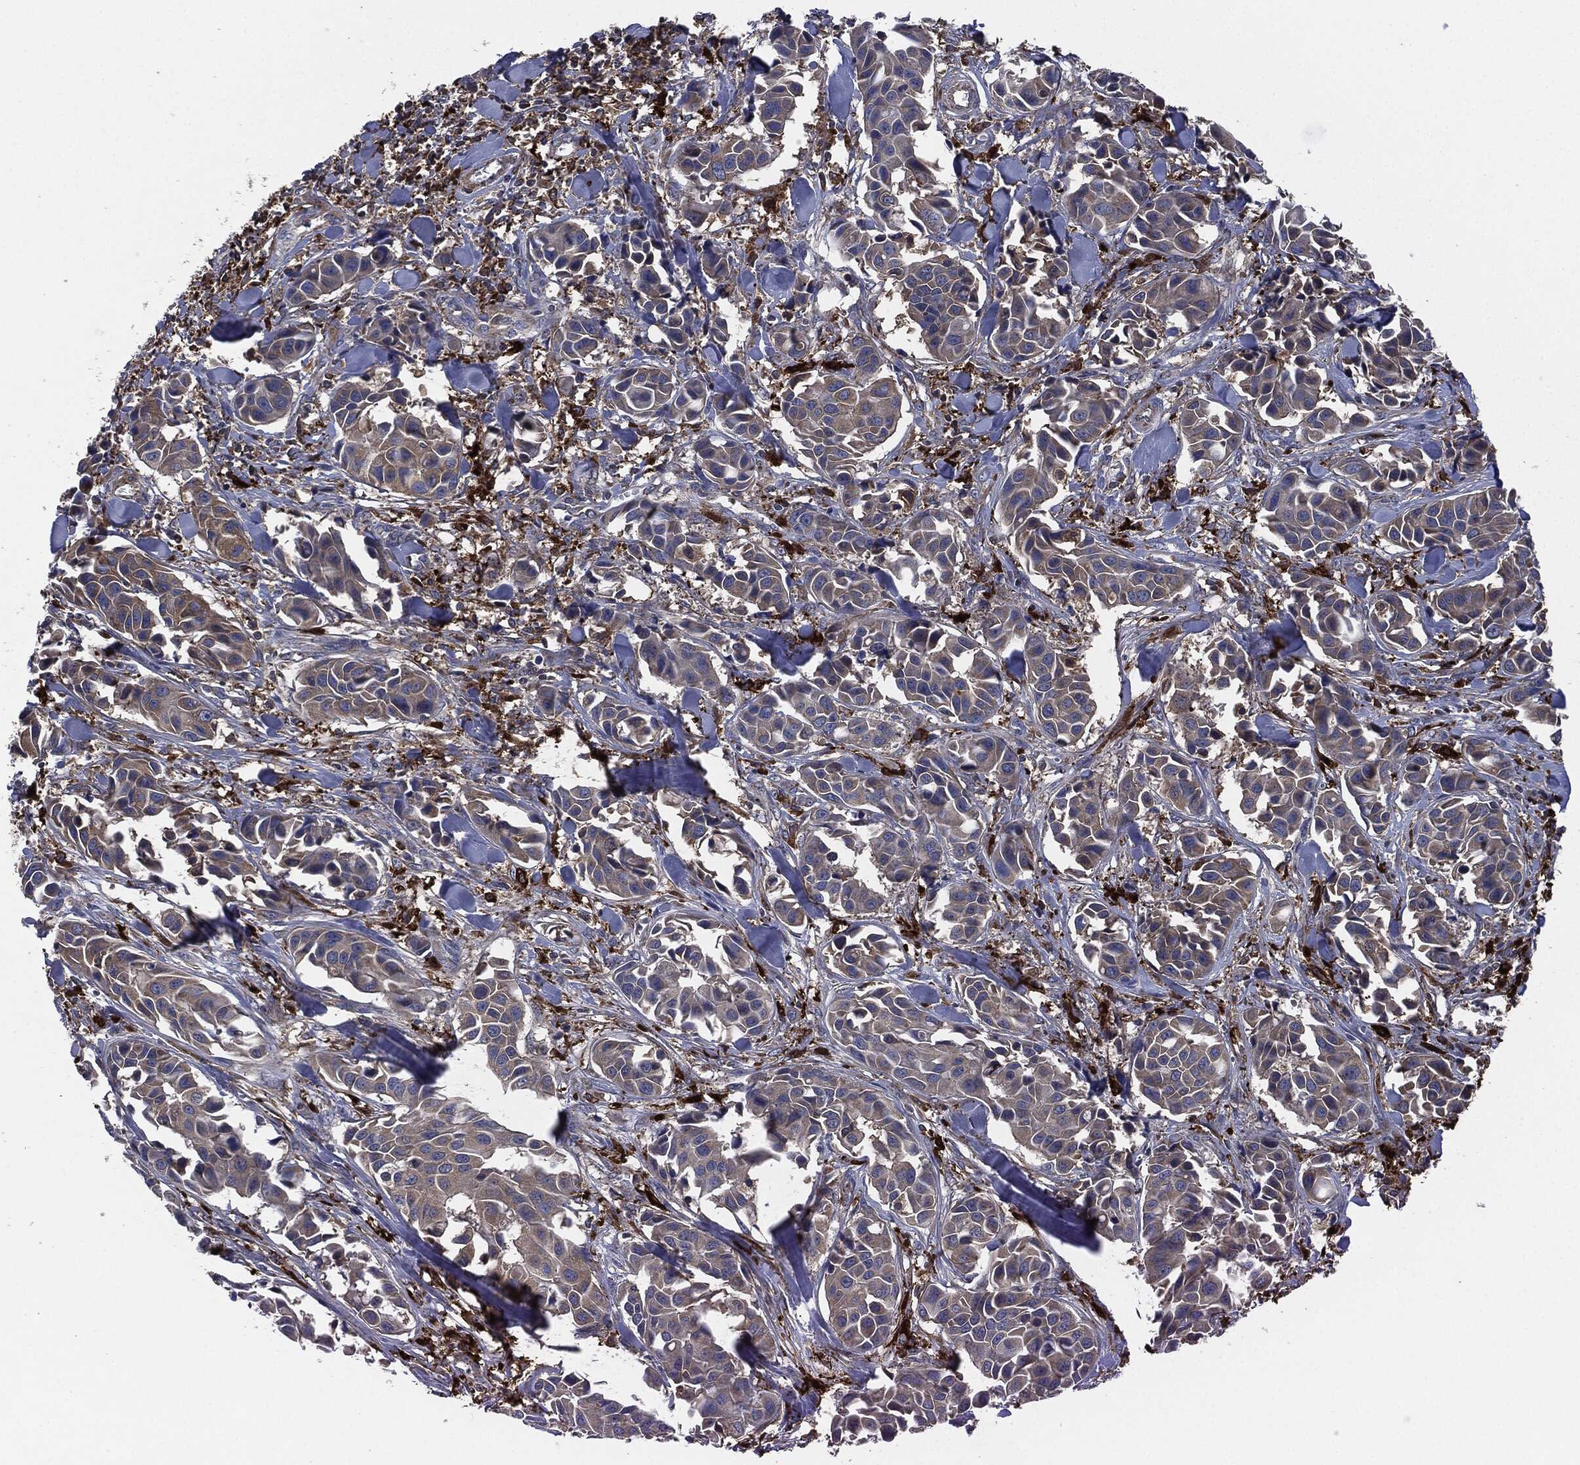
{"staining": {"intensity": "weak", "quantity": "25%-75%", "location": "cytoplasmic/membranous"}, "tissue": "head and neck cancer", "cell_type": "Tumor cells", "image_type": "cancer", "snomed": [{"axis": "morphology", "description": "Adenocarcinoma, NOS"}, {"axis": "topography", "description": "Head-Neck"}], "caption": "Immunohistochemistry (IHC) image of neoplastic tissue: human head and neck adenocarcinoma stained using immunohistochemistry shows low levels of weak protein expression localized specifically in the cytoplasmic/membranous of tumor cells, appearing as a cytoplasmic/membranous brown color.", "gene": "TMEM11", "patient": {"sex": "male", "age": 76}}